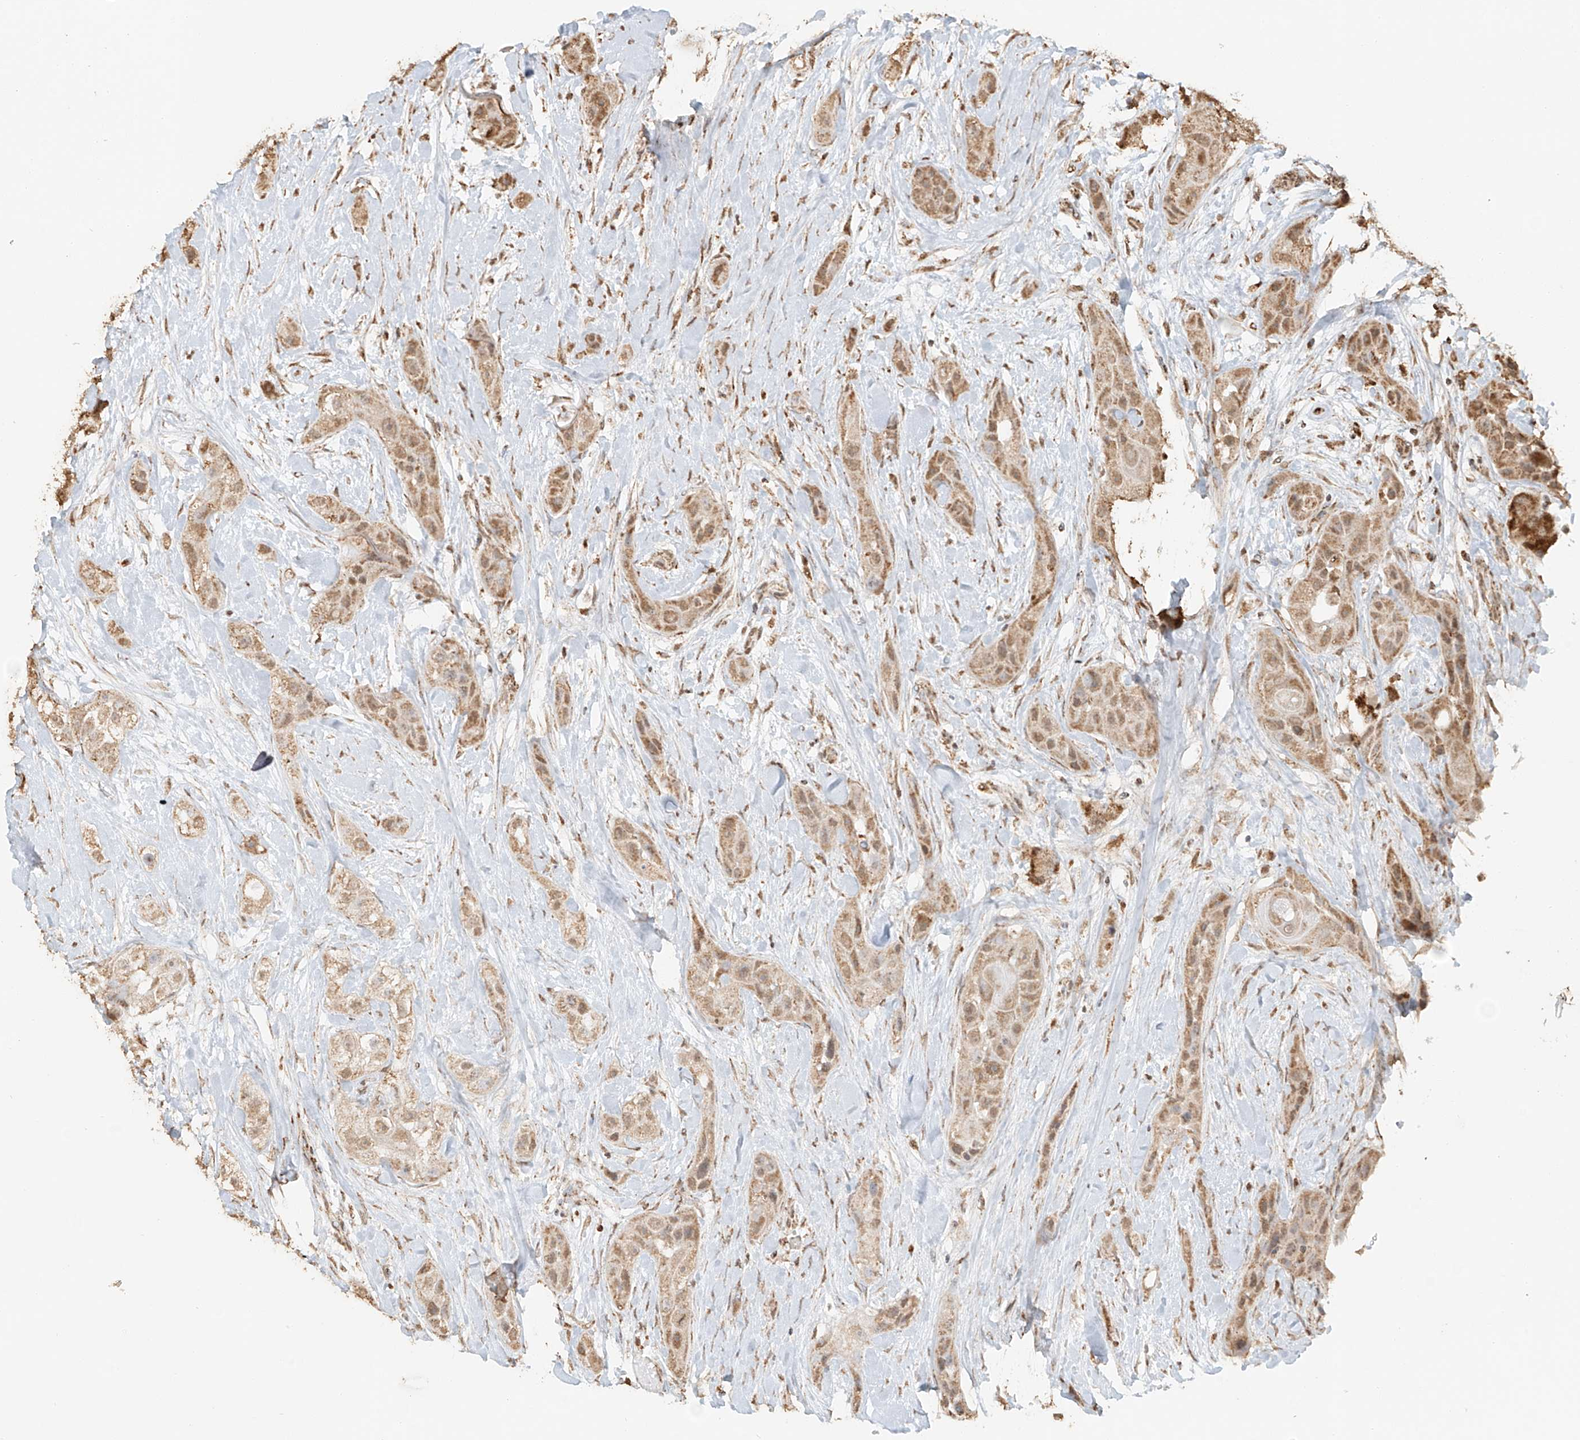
{"staining": {"intensity": "moderate", "quantity": ">75%", "location": "cytoplasmic/membranous"}, "tissue": "head and neck cancer", "cell_type": "Tumor cells", "image_type": "cancer", "snomed": [{"axis": "morphology", "description": "Normal tissue, NOS"}, {"axis": "morphology", "description": "Squamous cell carcinoma, NOS"}, {"axis": "topography", "description": "Skeletal muscle"}, {"axis": "topography", "description": "Head-Neck"}], "caption": "An image of human head and neck cancer (squamous cell carcinoma) stained for a protein exhibits moderate cytoplasmic/membranous brown staining in tumor cells.", "gene": "MIPEP", "patient": {"sex": "male", "age": 51}}